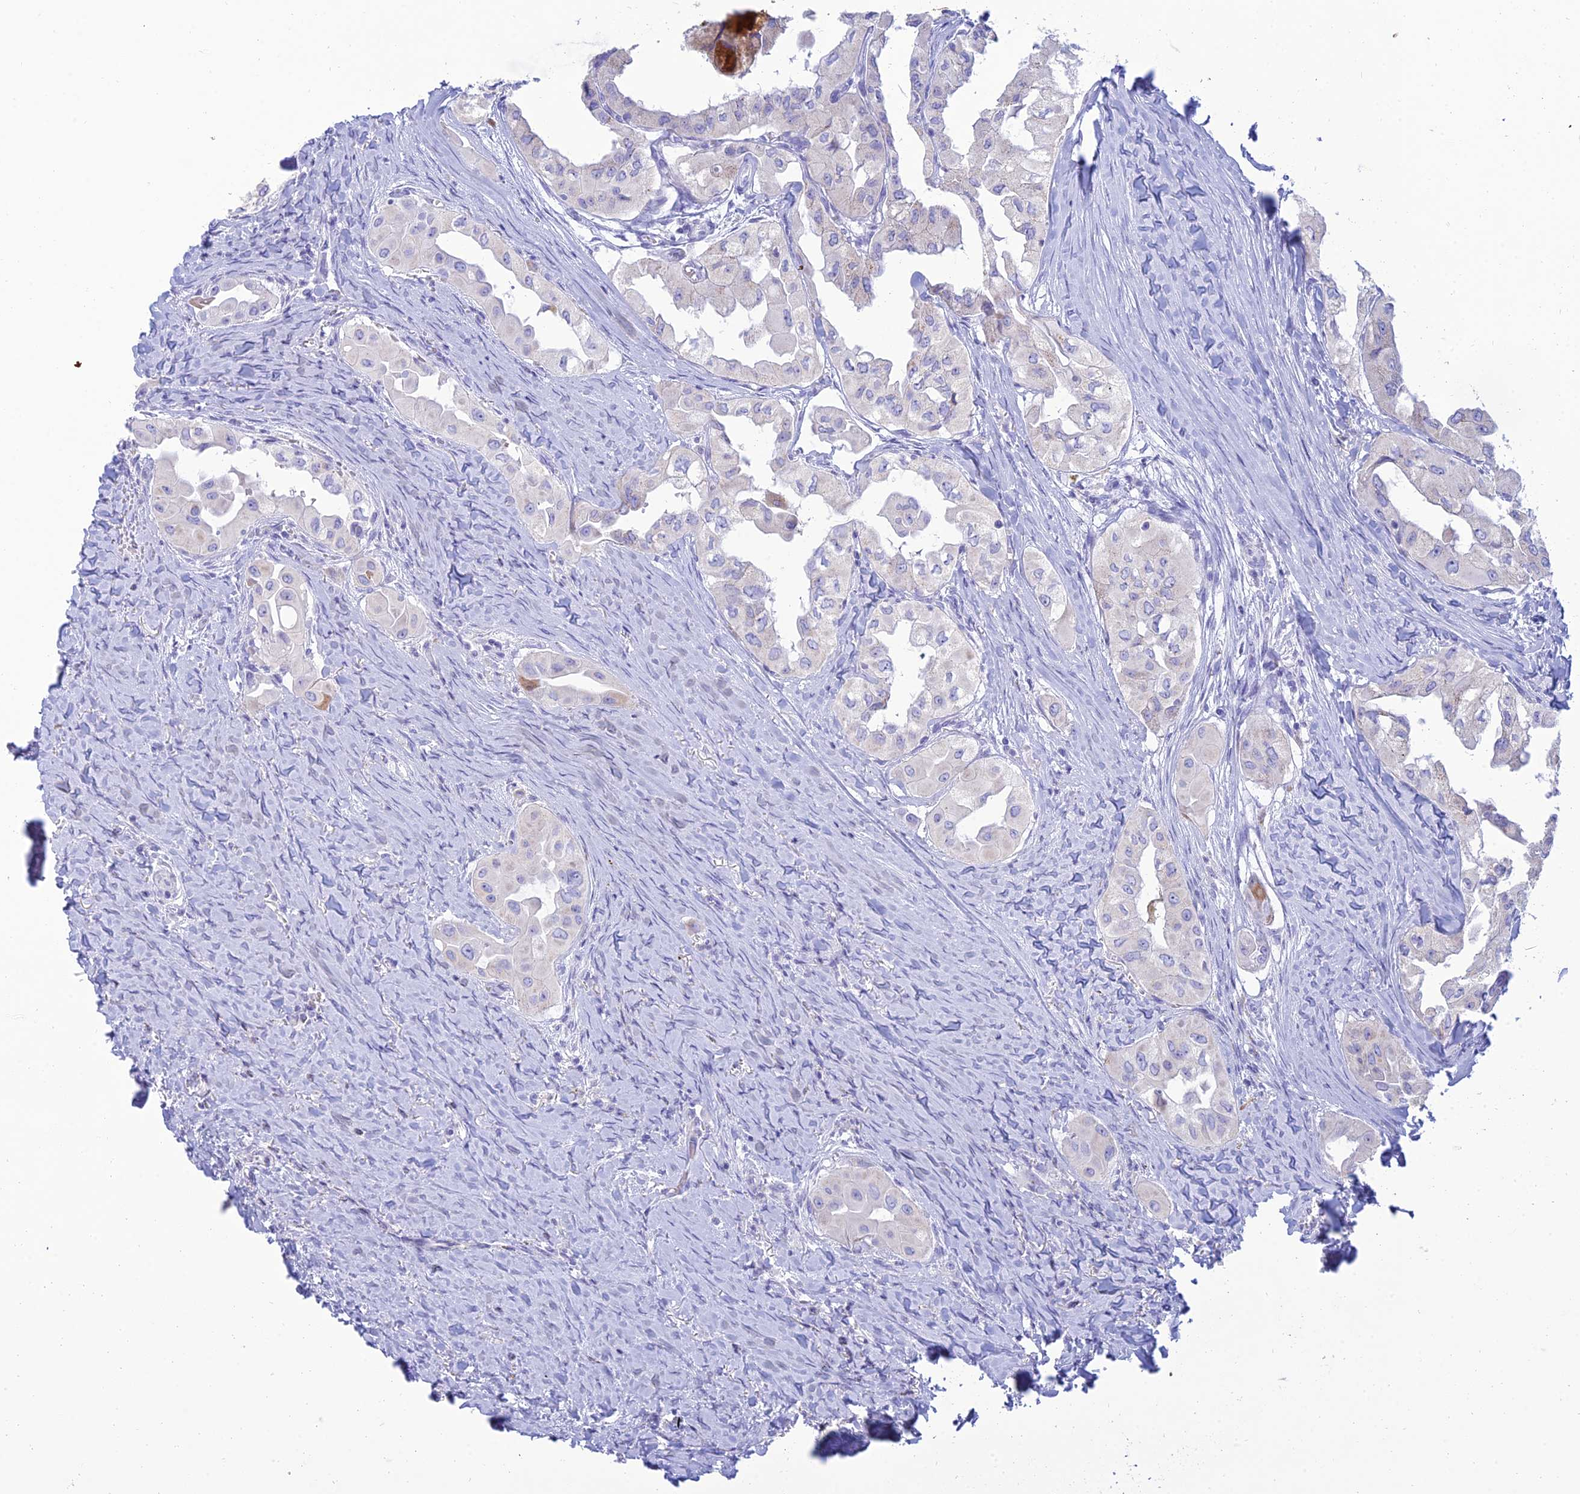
{"staining": {"intensity": "negative", "quantity": "none", "location": "none"}, "tissue": "thyroid cancer", "cell_type": "Tumor cells", "image_type": "cancer", "snomed": [{"axis": "morphology", "description": "Papillary adenocarcinoma, NOS"}, {"axis": "topography", "description": "Thyroid gland"}], "caption": "High power microscopy photomicrograph of an immunohistochemistry histopathology image of thyroid cancer, revealing no significant staining in tumor cells.", "gene": "MAL2", "patient": {"sex": "female", "age": 59}}